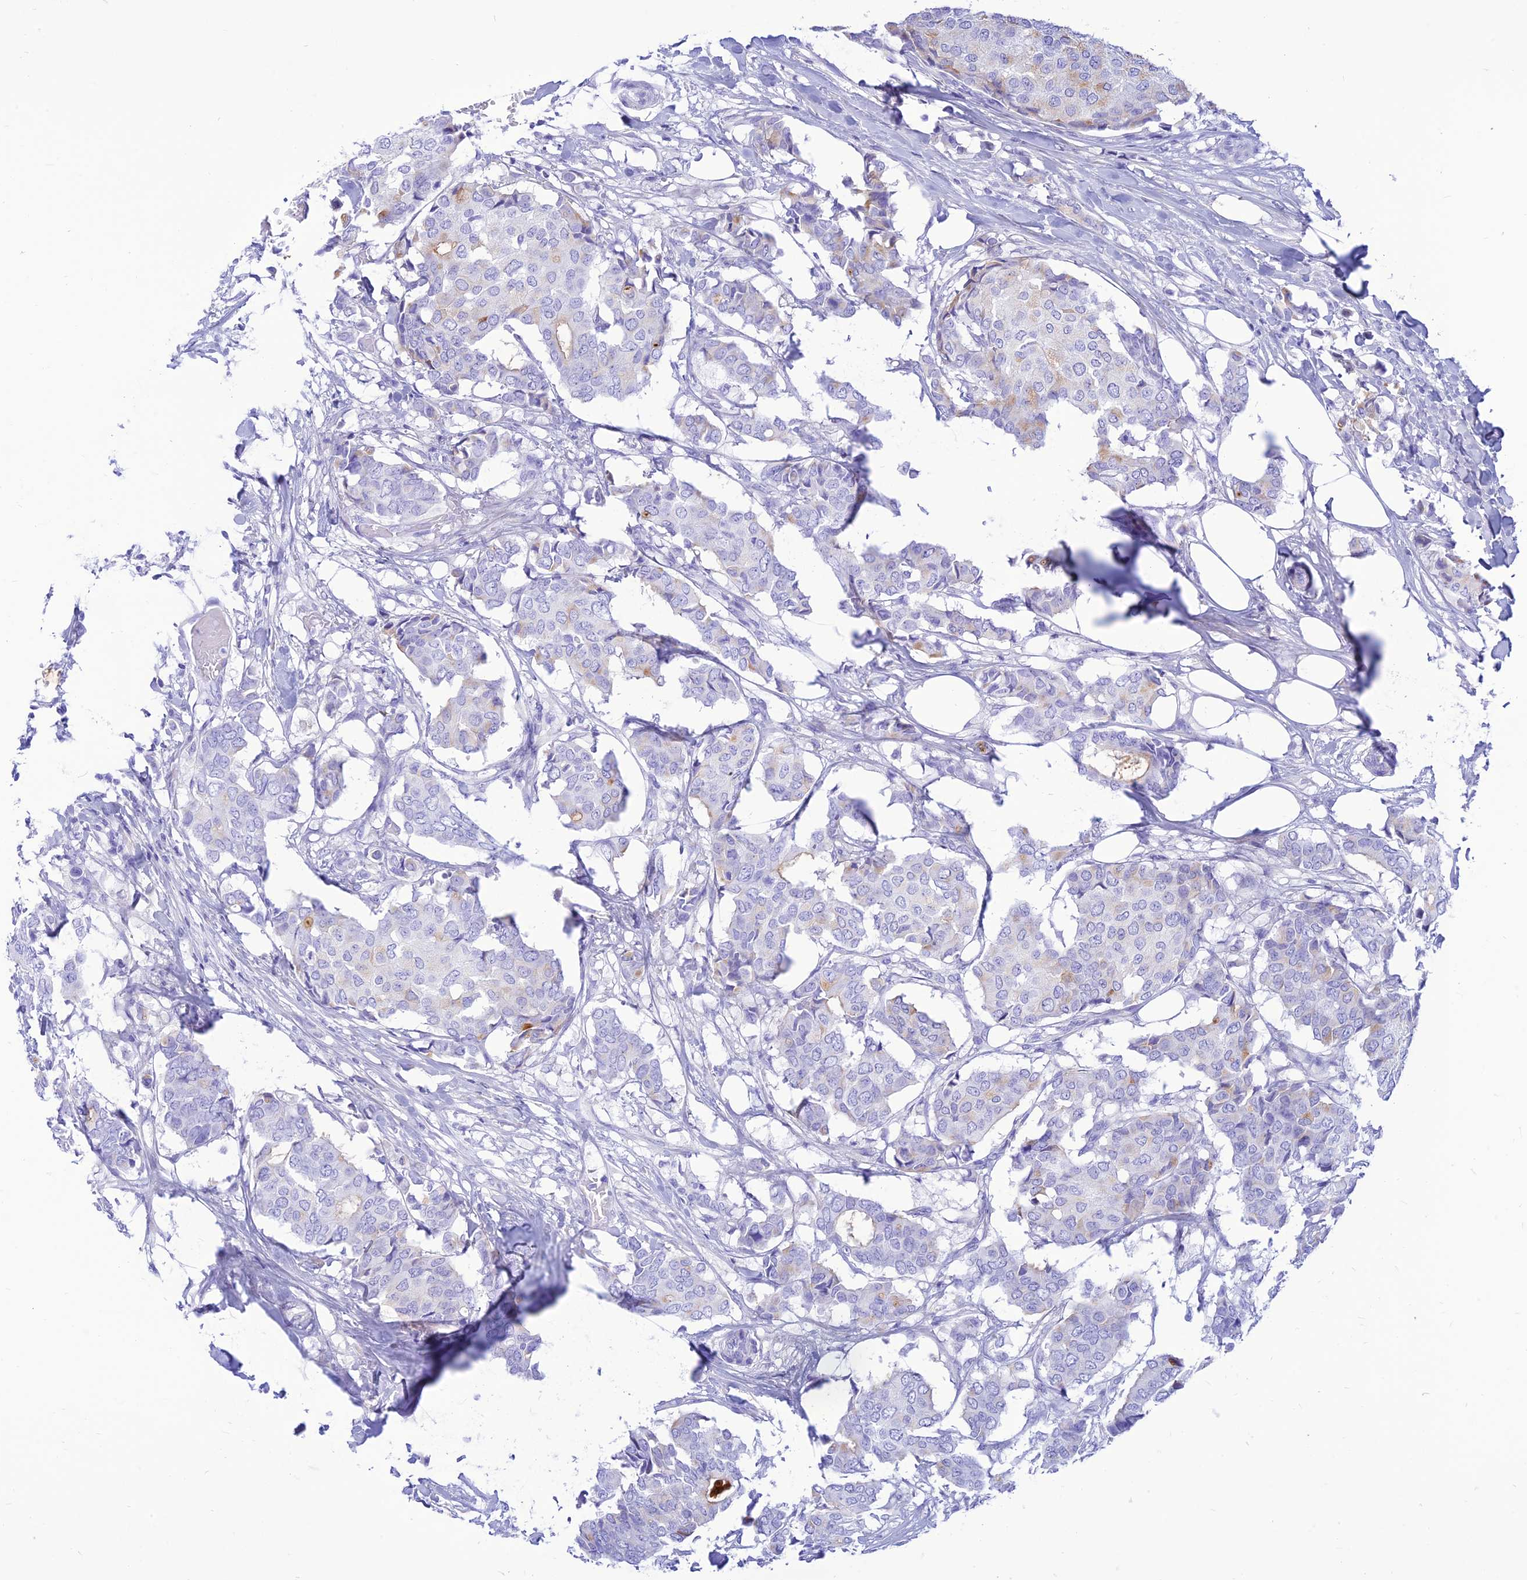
{"staining": {"intensity": "moderate", "quantity": "<25%", "location": "cytoplasmic/membranous"}, "tissue": "breast cancer", "cell_type": "Tumor cells", "image_type": "cancer", "snomed": [{"axis": "morphology", "description": "Duct carcinoma"}, {"axis": "topography", "description": "Breast"}], "caption": "Protein expression analysis of human intraductal carcinoma (breast) reveals moderate cytoplasmic/membranous expression in approximately <25% of tumor cells. (IHC, brightfield microscopy, high magnification).", "gene": "PRNP", "patient": {"sex": "female", "age": 75}}